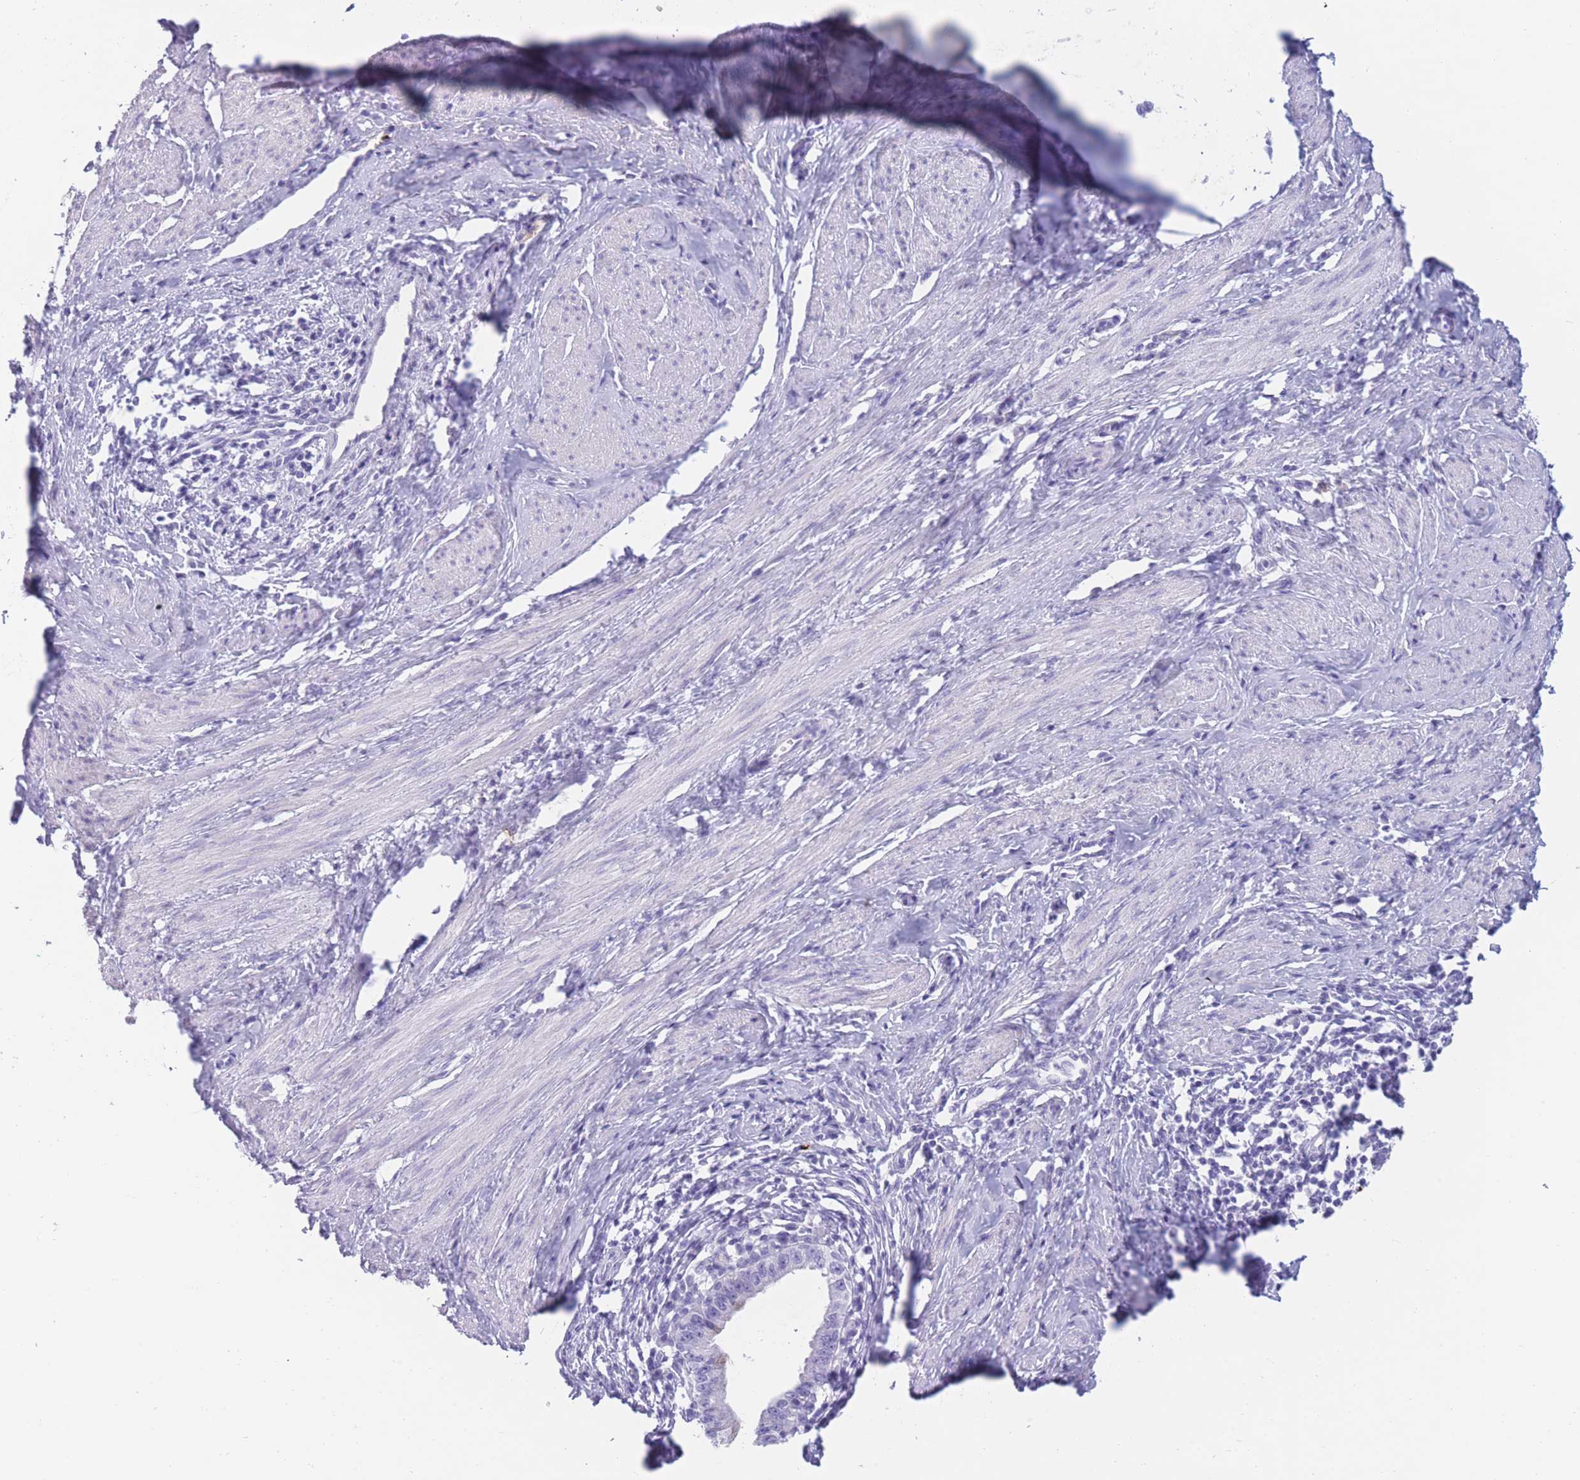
{"staining": {"intensity": "negative", "quantity": "none", "location": "none"}, "tissue": "cervical cancer", "cell_type": "Tumor cells", "image_type": "cancer", "snomed": [{"axis": "morphology", "description": "Adenocarcinoma, NOS"}, {"axis": "topography", "description": "Cervix"}], "caption": "An immunohistochemistry (IHC) histopathology image of cervical adenocarcinoma is shown. There is no staining in tumor cells of cervical adenocarcinoma.", "gene": "TNFSF11", "patient": {"sex": "female", "age": 36}}